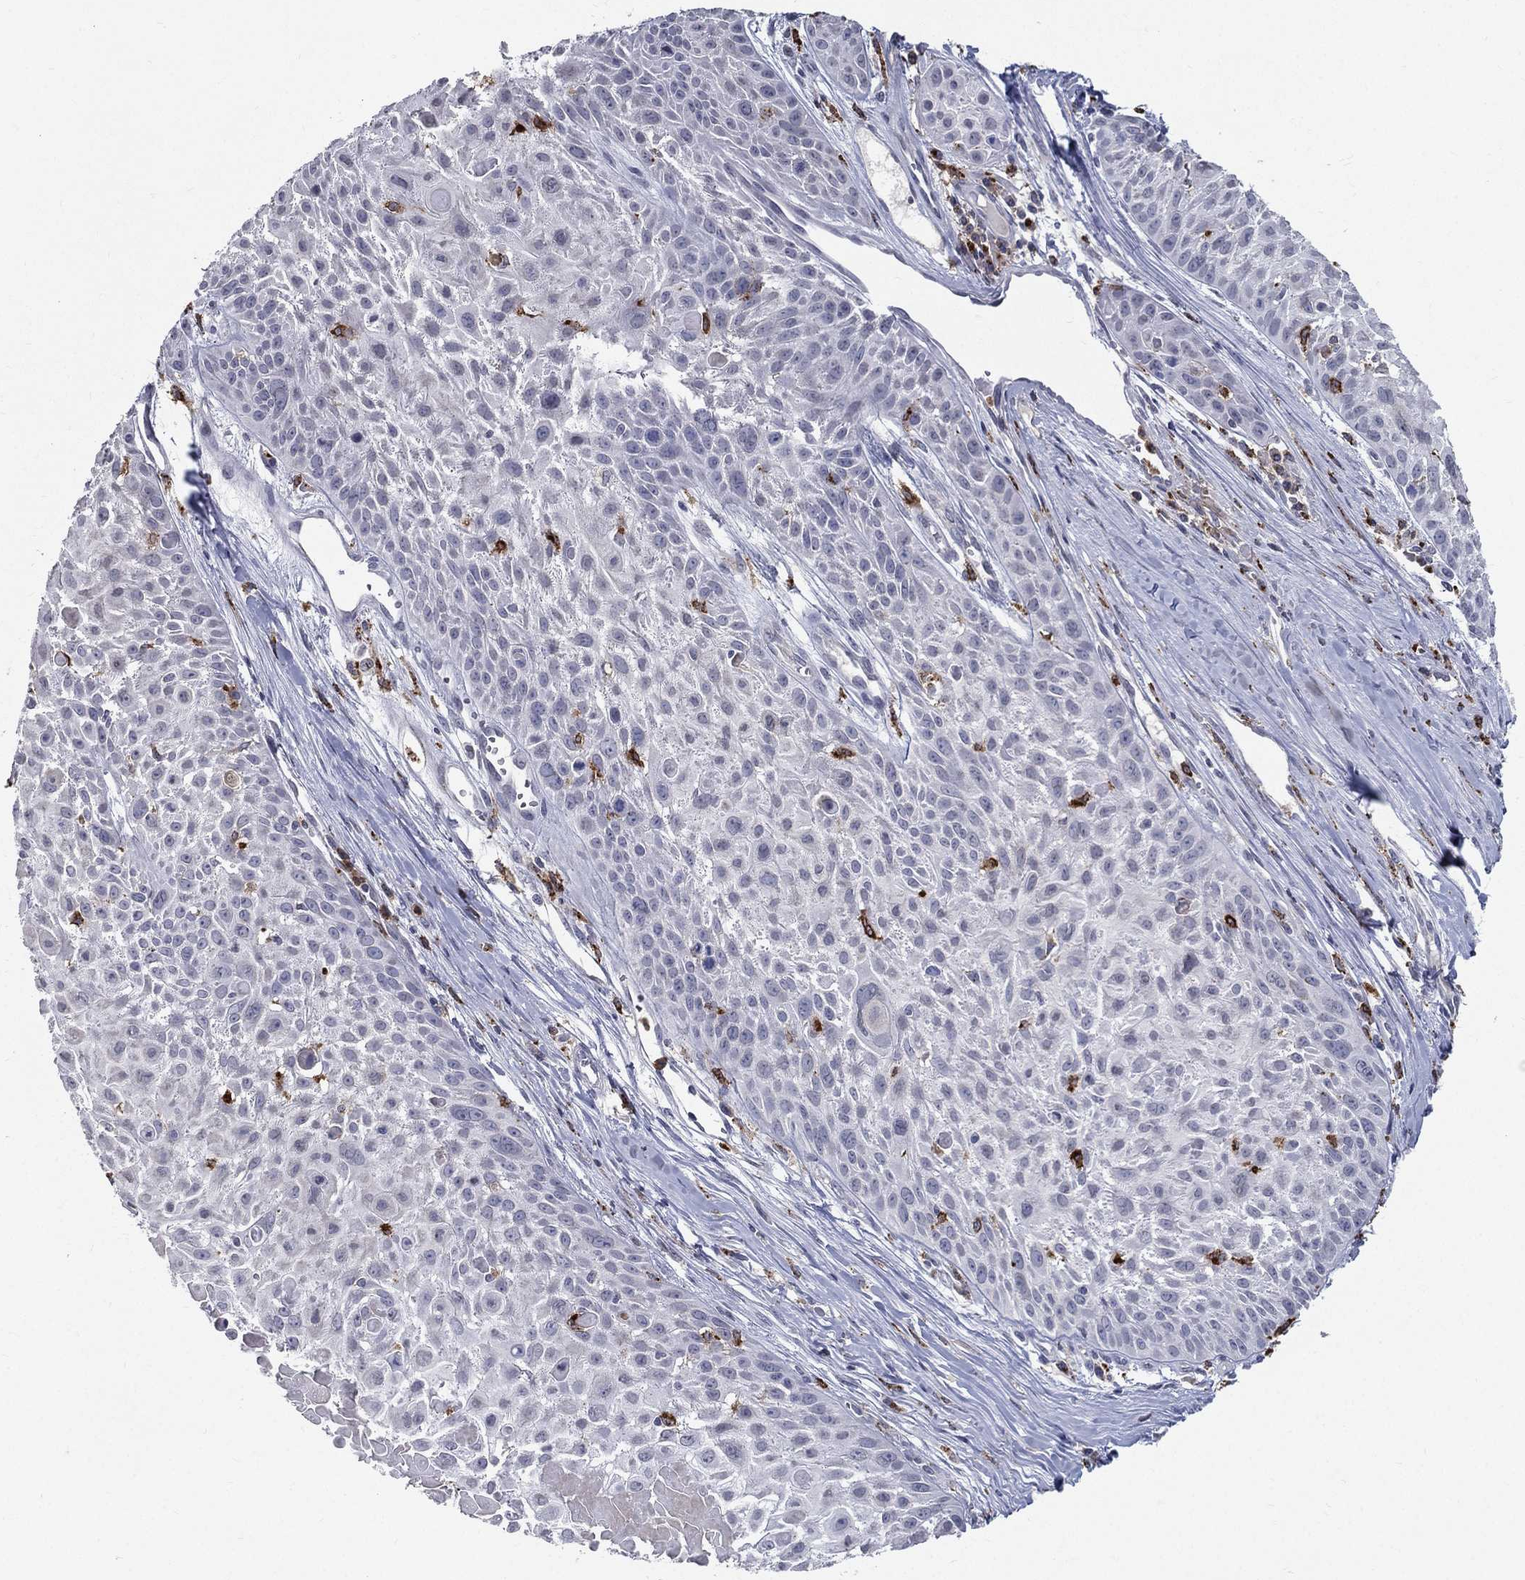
{"staining": {"intensity": "negative", "quantity": "none", "location": "none"}, "tissue": "skin cancer", "cell_type": "Tumor cells", "image_type": "cancer", "snomed": [{"axis": "morphology", "description": "Squamous cell carcinoma, NOS"}, {"axis": "topography", "description": "Skin"}, {"axis": "topography", "description": "Anal"}], "caption": "Immunohistochemistry (IHC) image of neoplastic tissue: human skin cancer (squamous cell carcinoma) stained with DAB (3,3'-diaminobenzidine) exhibits no significant protein staining in tumor cells.", "gene": "EVI2B", "patient": {"sex": "female", "age": 75}}